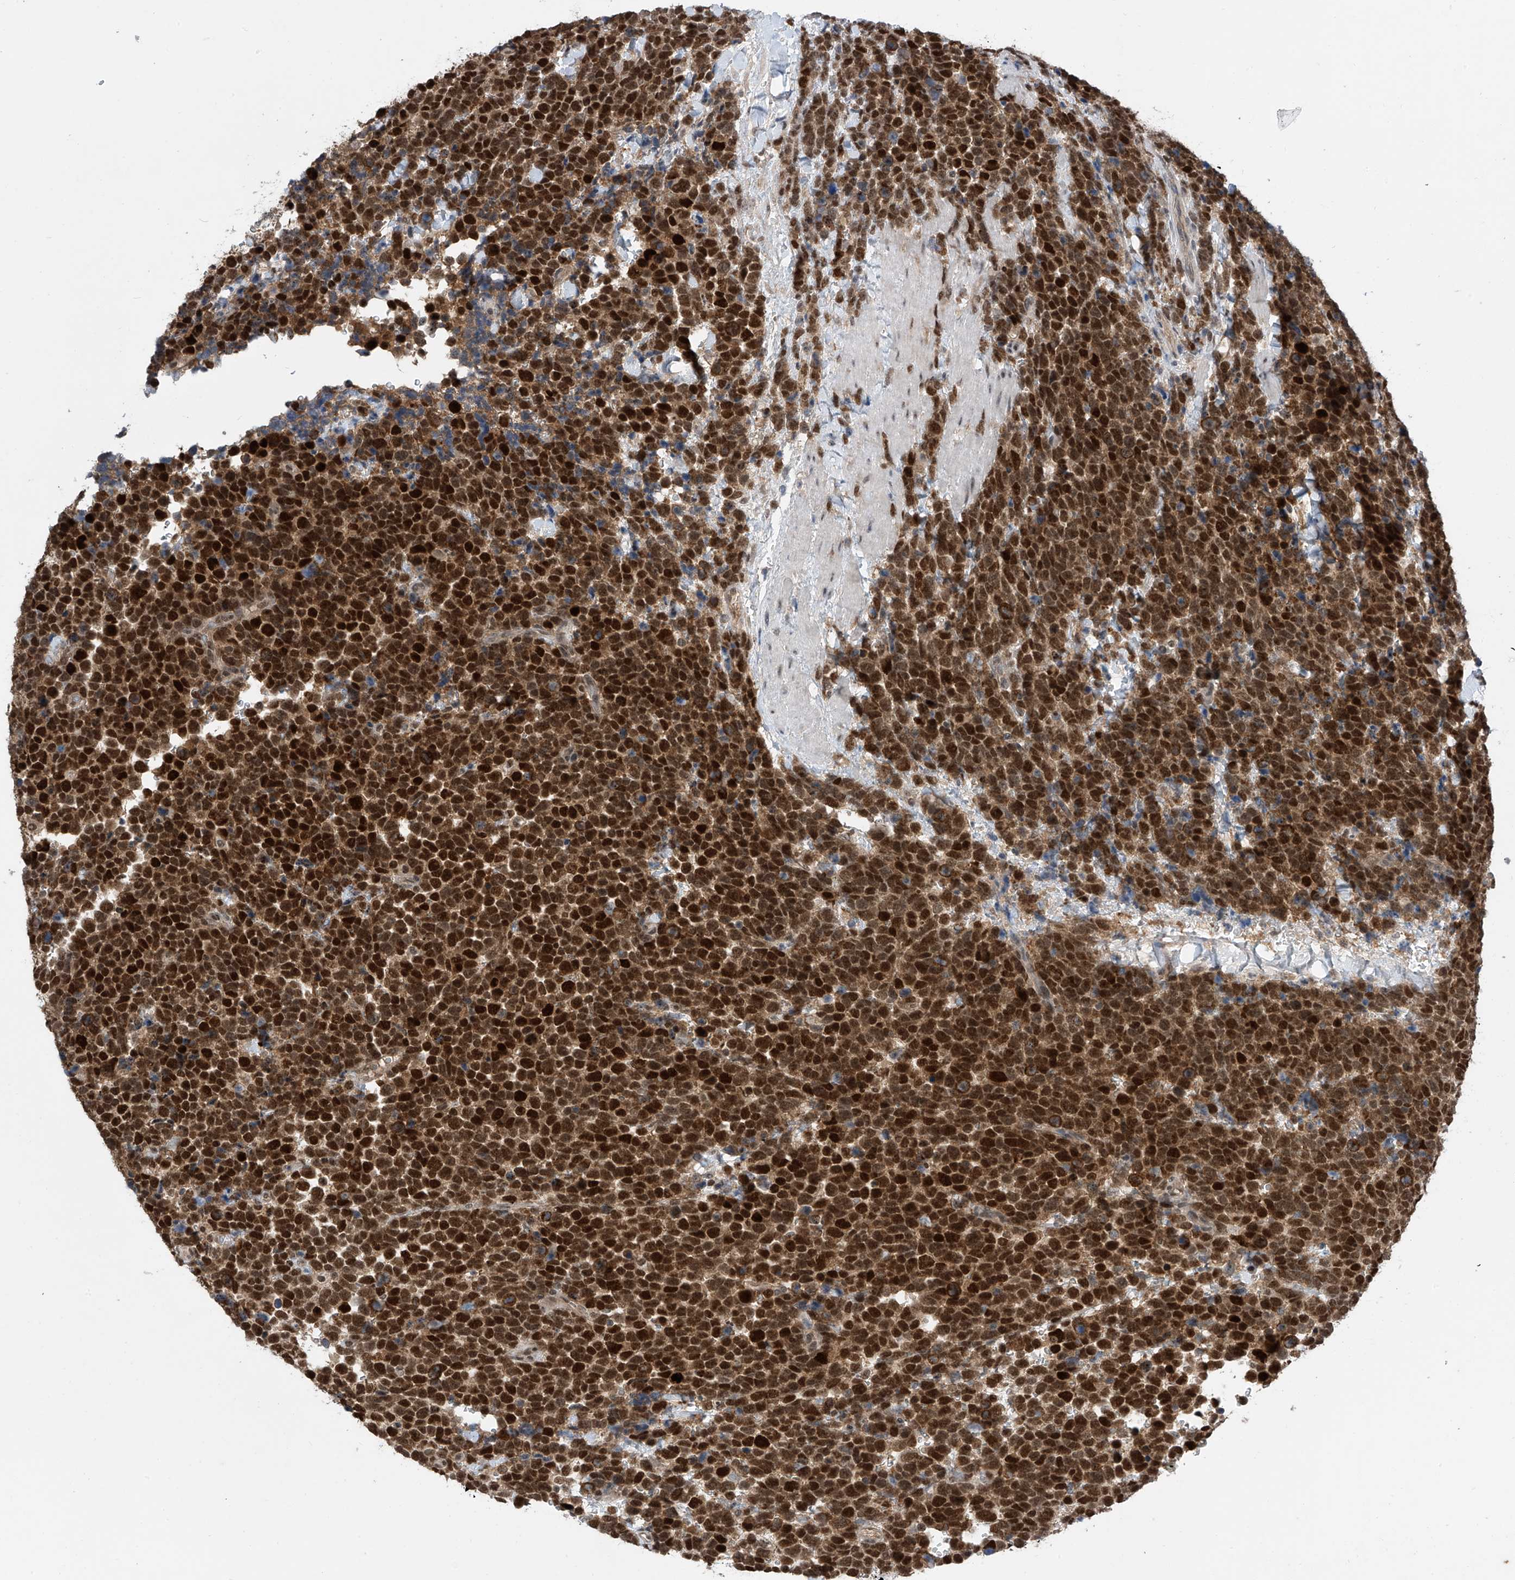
{"staining": {"intensity": "strong", "quantity": ">75%", "location": "nuclear"}, "tissue": "urothelial cancer", "cell_type": "Tumor cells", "image_type": "cancer", "snomed": [{"axis": "morphology", "description": "Urothelial carcinoma, High grade"}, {"axis": "topography", "description": "Urinary bladder"}], "caption": "Protein analysis of urothelial cancer tissue shows strong nuclear staining in approximately >75% of tumor cells.", "gene": "RPAIN", "patient": {"sex": "female", "age": 82}}